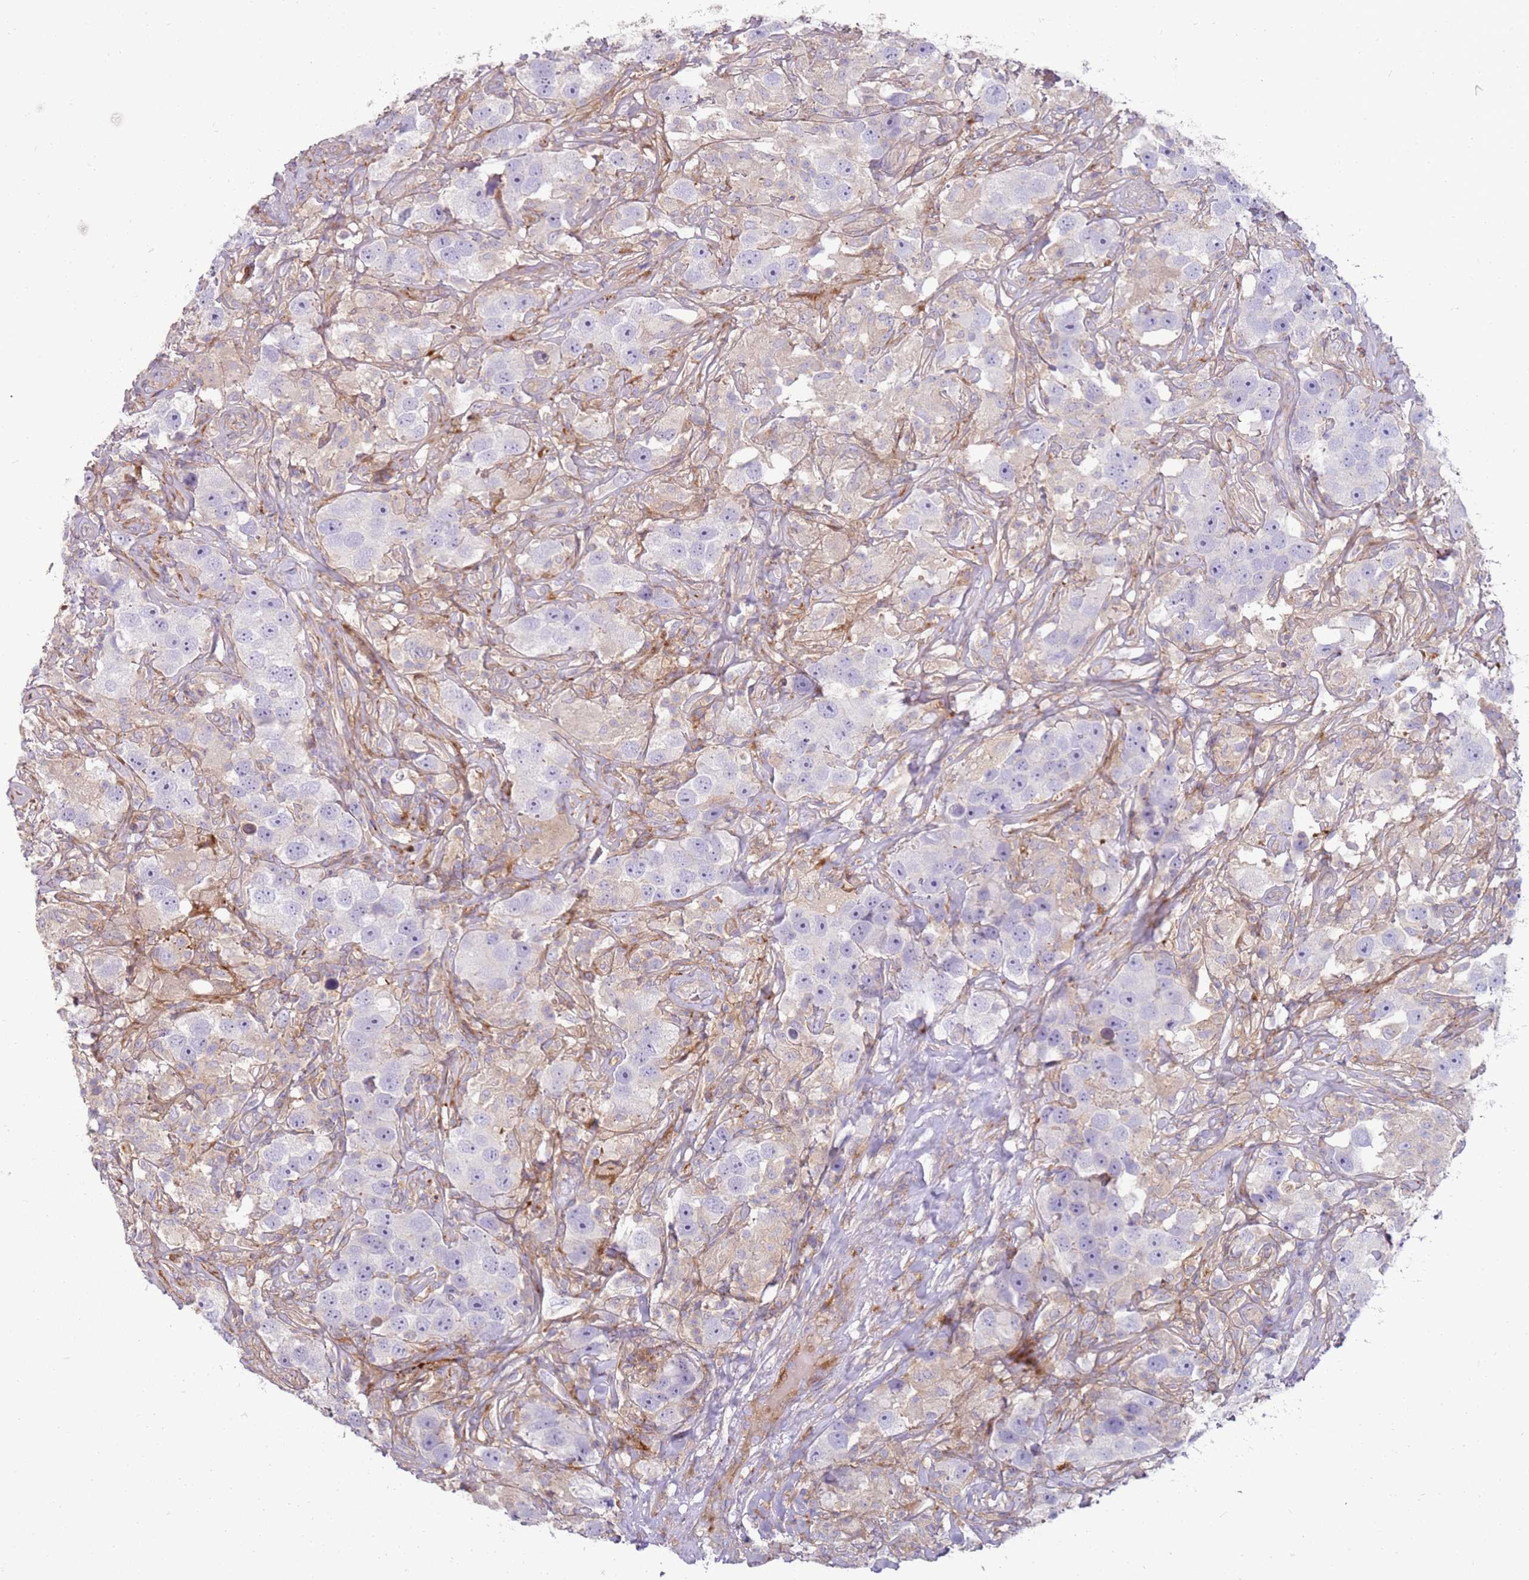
{"staining": {"intensity": "negative", "quantity": "none", "location": "none"}, "tissue": "testis cancer", "cell_type": "Tumor cells", "image_type": "cancer", "snomed": [{"axis": "morphology", "description": "Seminoma, NOS"}, {"axis": "topography", "description": "Testis"}], "caption": "Testis seminoma stained for a protein using immunohistochemistry demonstrates no staining tumor cells.", "gene": "FPR1", "patient": {"sex": "male", "age": 49}}